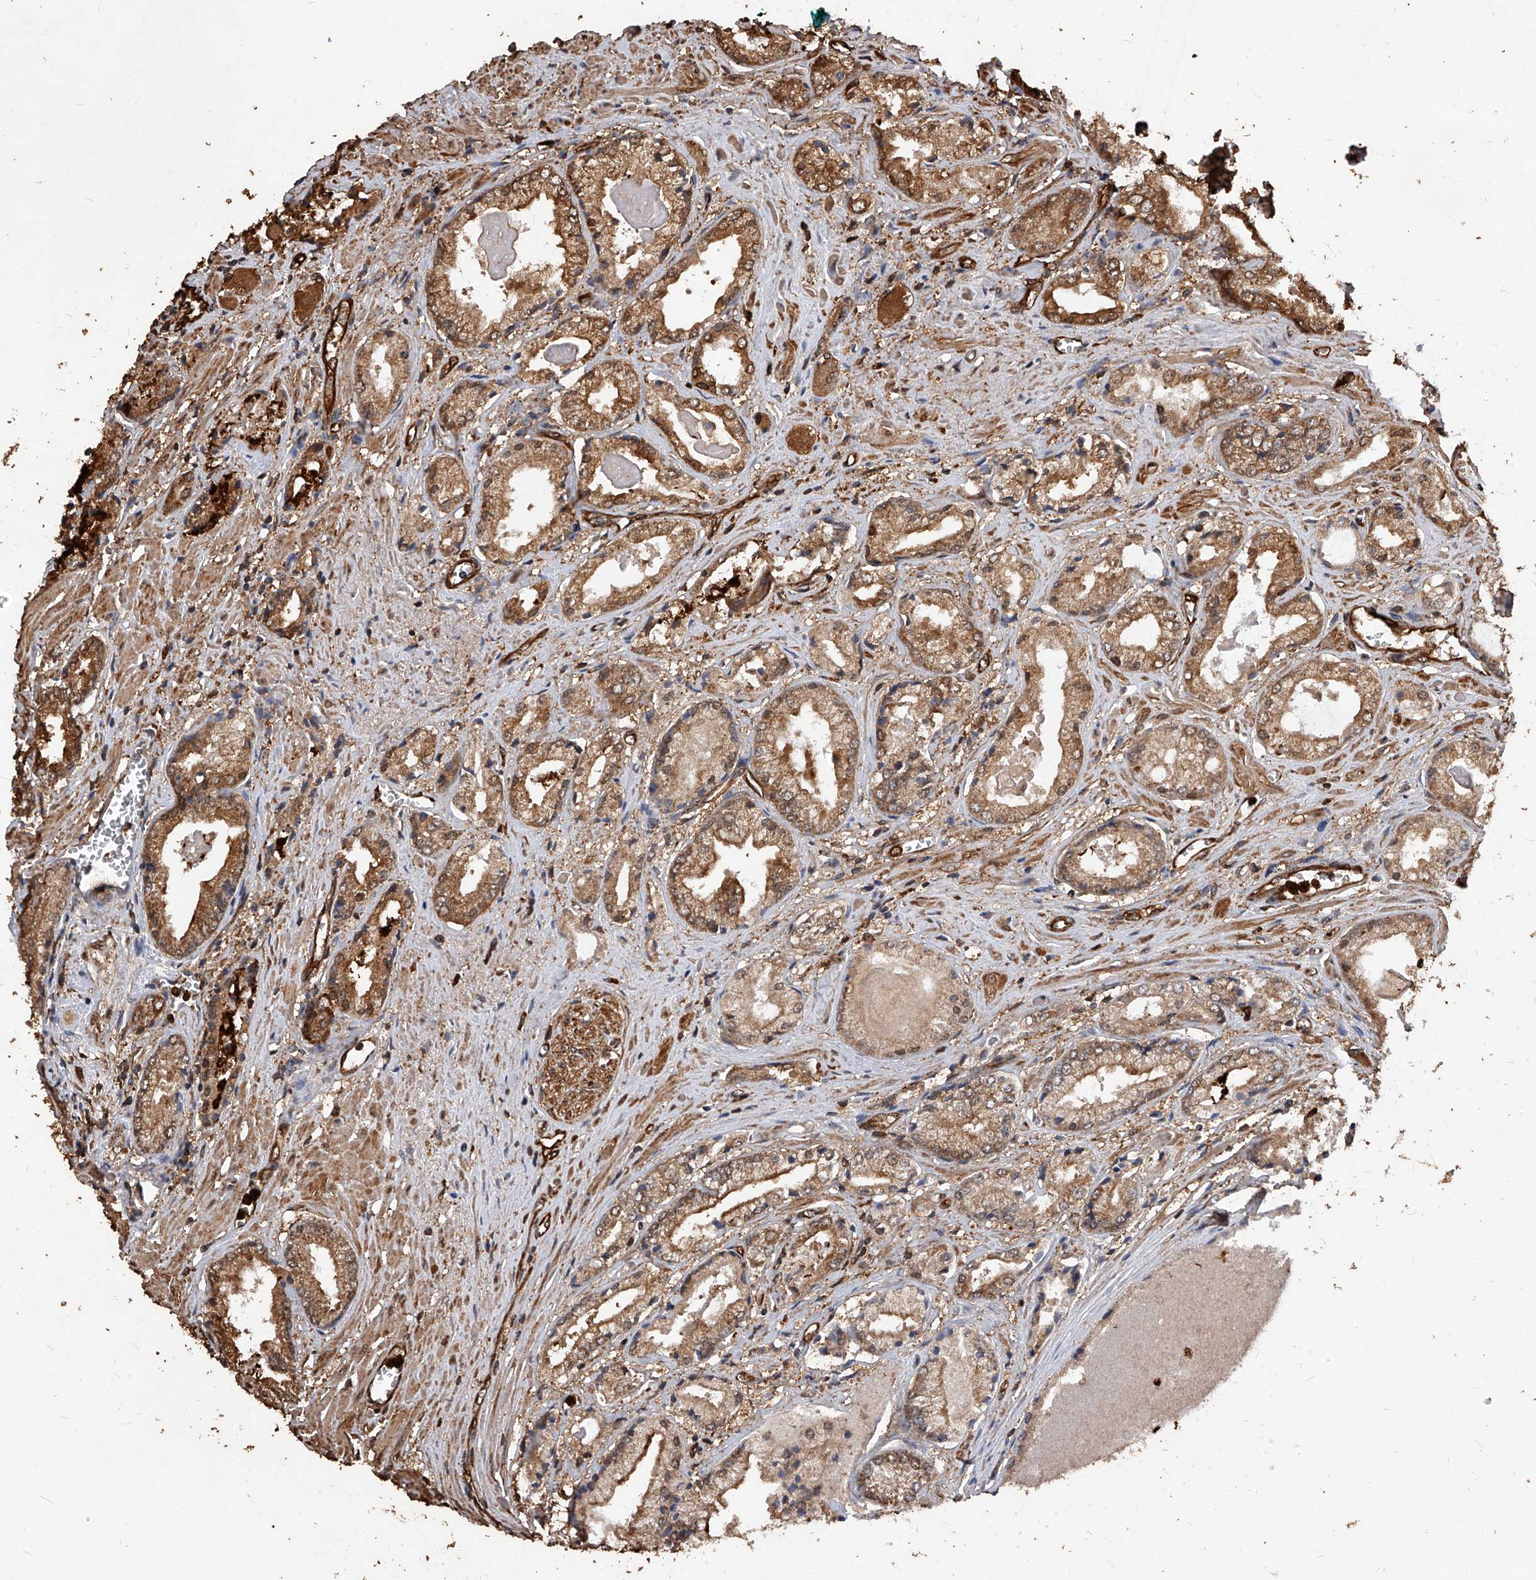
{"staining": {"intensity": "moderate", "quantity": ">75%", "location": "cytoplasmic/membranous"}, "tissue": "prostate cancer", "cell_type": "Tumor cells", "image_type": "cancer", "snomed": [{"axis": "morphology", "description": "Adenocarcinoma, Low grade"}, {"axis": "topography", "description": "Prostate"}], "caption": "Immunohistochemistry (IHC) micrograph of human low-grade adenocarcinoma (prostate) stained for a protein (brown), which displays medium levels of moderate cytoplasmic/membranous positivity in about >75% of tumor cells.", "gene": "UCP2", "patient": {"sex": "male", "age": 60}}